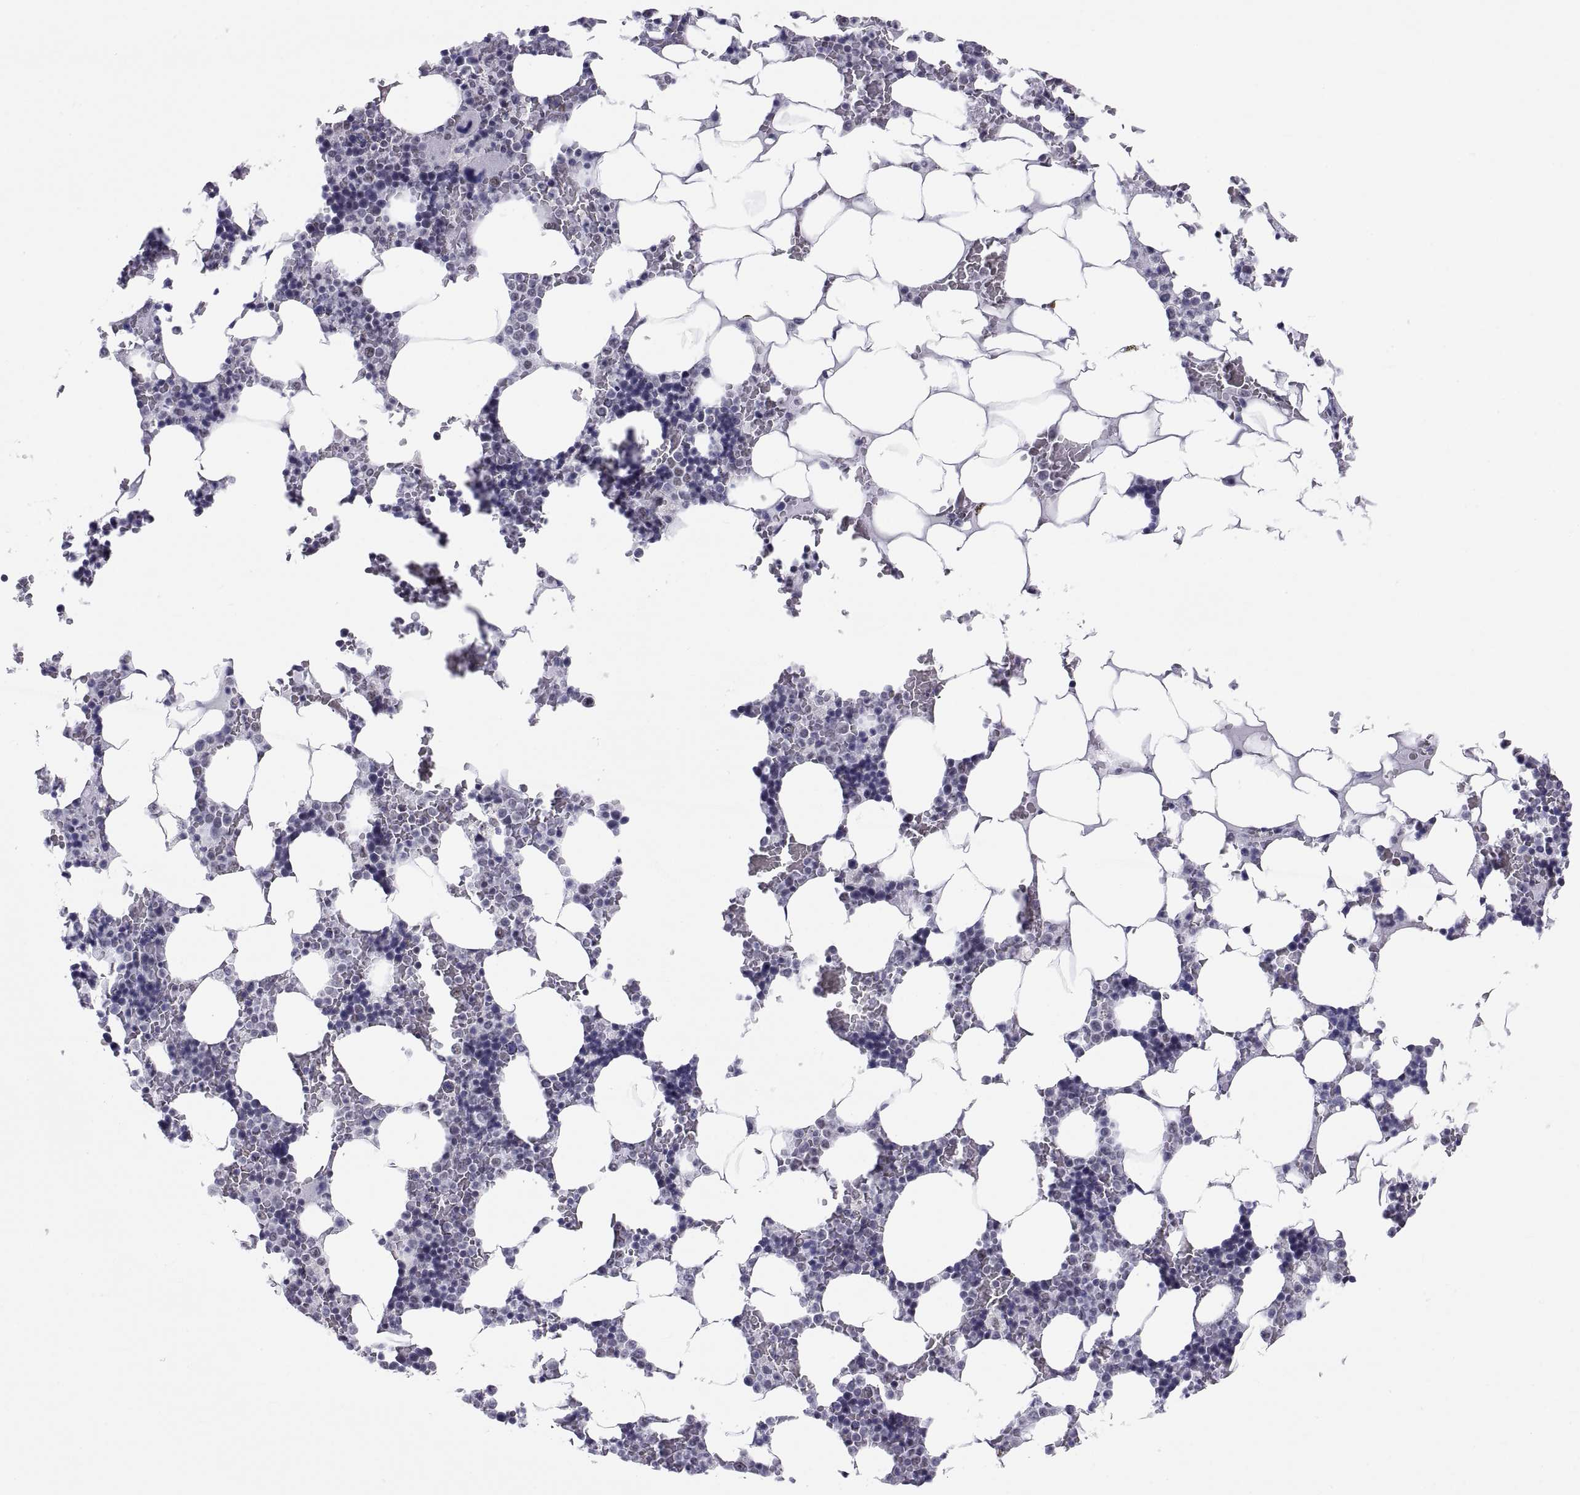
{"staining": {"intensity": "negative", "quantity": "none", "location": "none"}, "tissue": "bone marrow", "cell_type": "Hematopoietic cells", "image_type": "normal", "snomed": [{"axis": "morphology", "description": "Normal tissue, NOS"}, {"axis": "topography", "description": "Bone marrow"}], "caption": "DAB (3,3'-diaminobenzidine) immunohistochemical staining of normal bone marrow exhibits no significant positivity in hematopoietic cells.", "gene": "NEUROD6", "patient": {"sex": "male", "age": 51}}